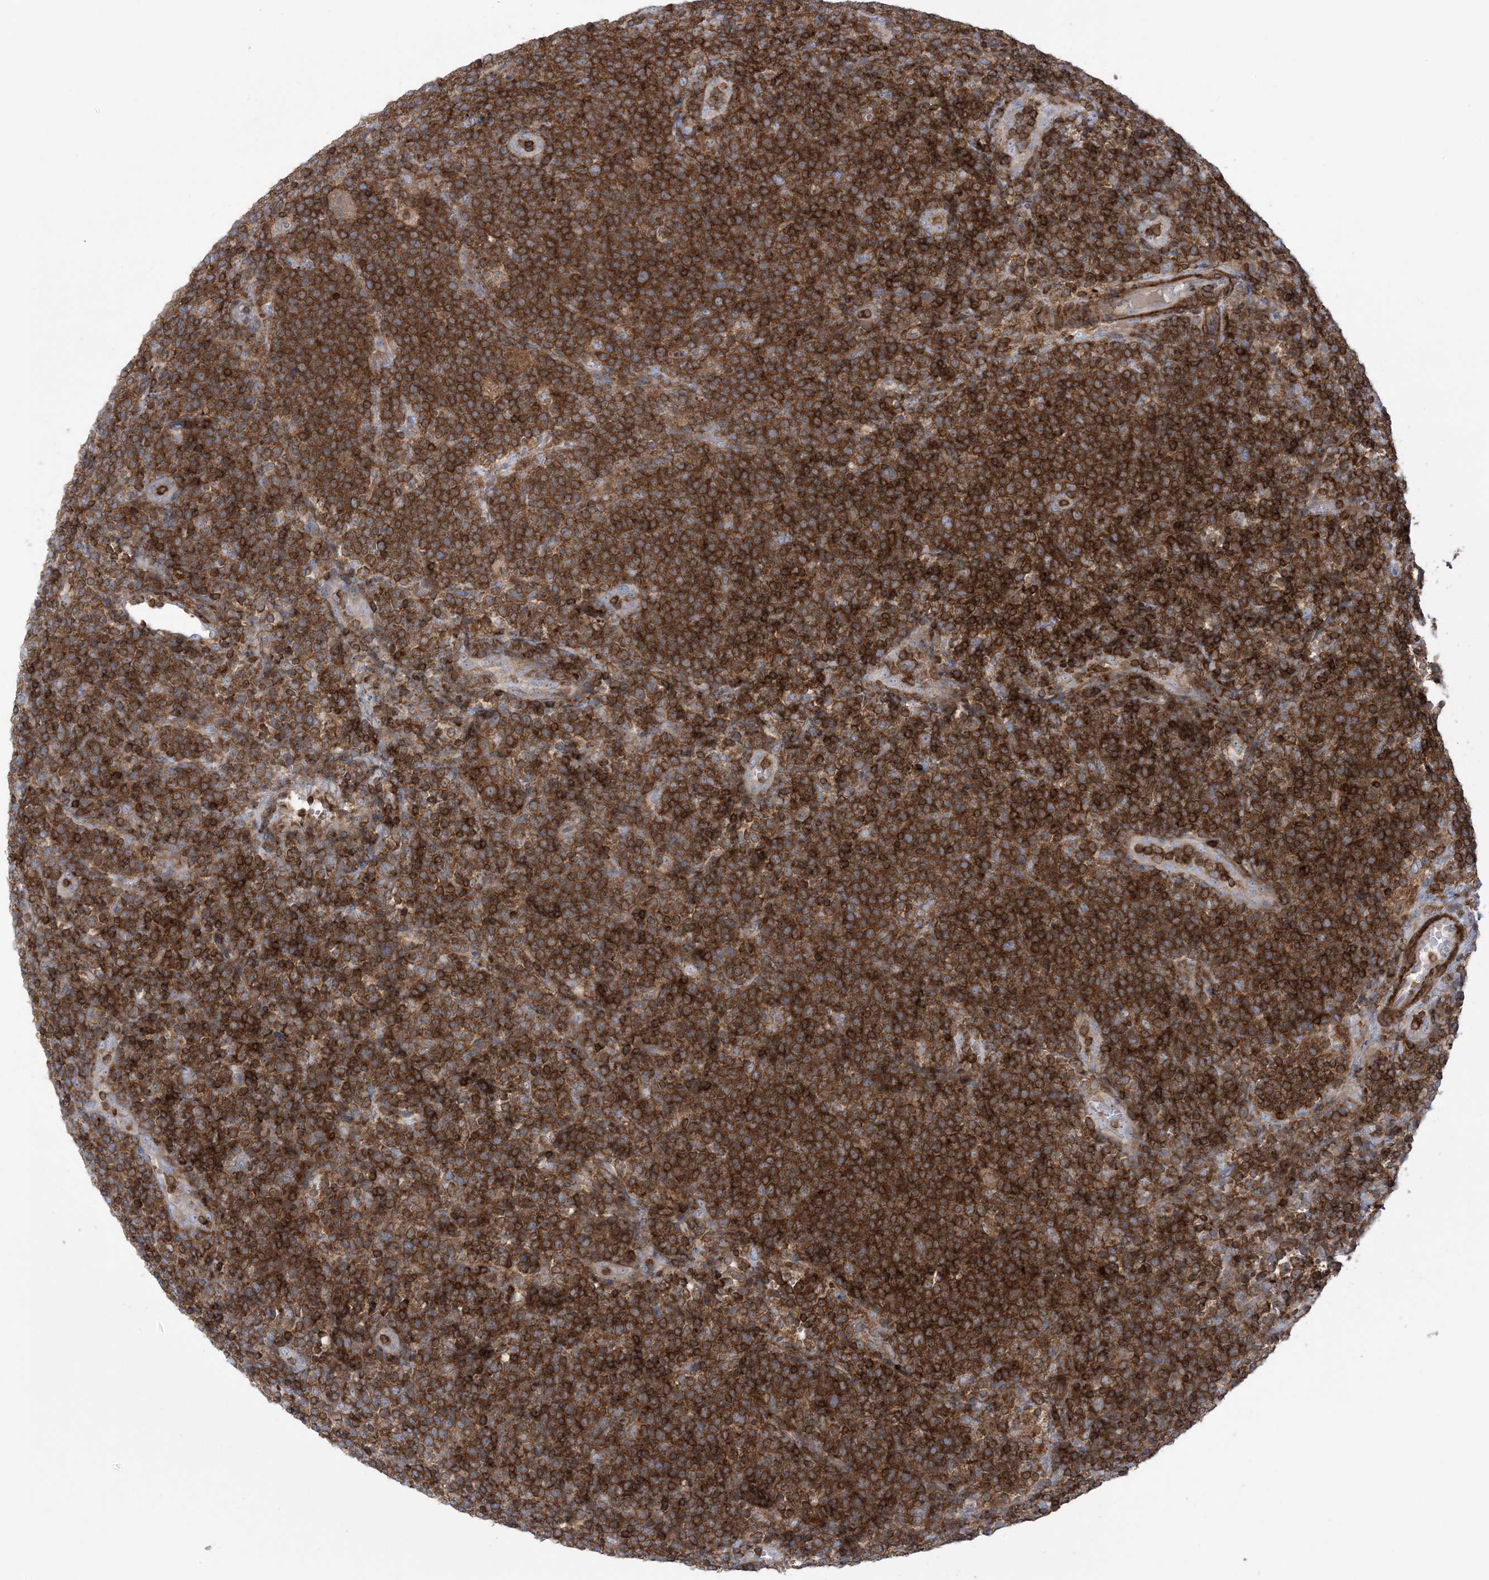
{"staining": {"intensity": "strong", "quantity": ">75%", "location": "cytoplasmic/membranous"}, "tissue": "lymphoma", "cell_type": "Tumor cells", "image_type": "cancer", "snomed": [{"axis": "morphology", "description": "Malignant lymphoma, non-Hodgkin's type, High grade"}, {"axis": "topography", "description": "Lymph node"}], "caption": "Strong cytoplasmic/membranous expression for a protein is present in about >75% of tumor cells of high-grade malignant lymphoma, non-Hodgkin's type using IHC.", "gene": "ARHGAP30", "patient": {"sex": "male", "age": 61}}